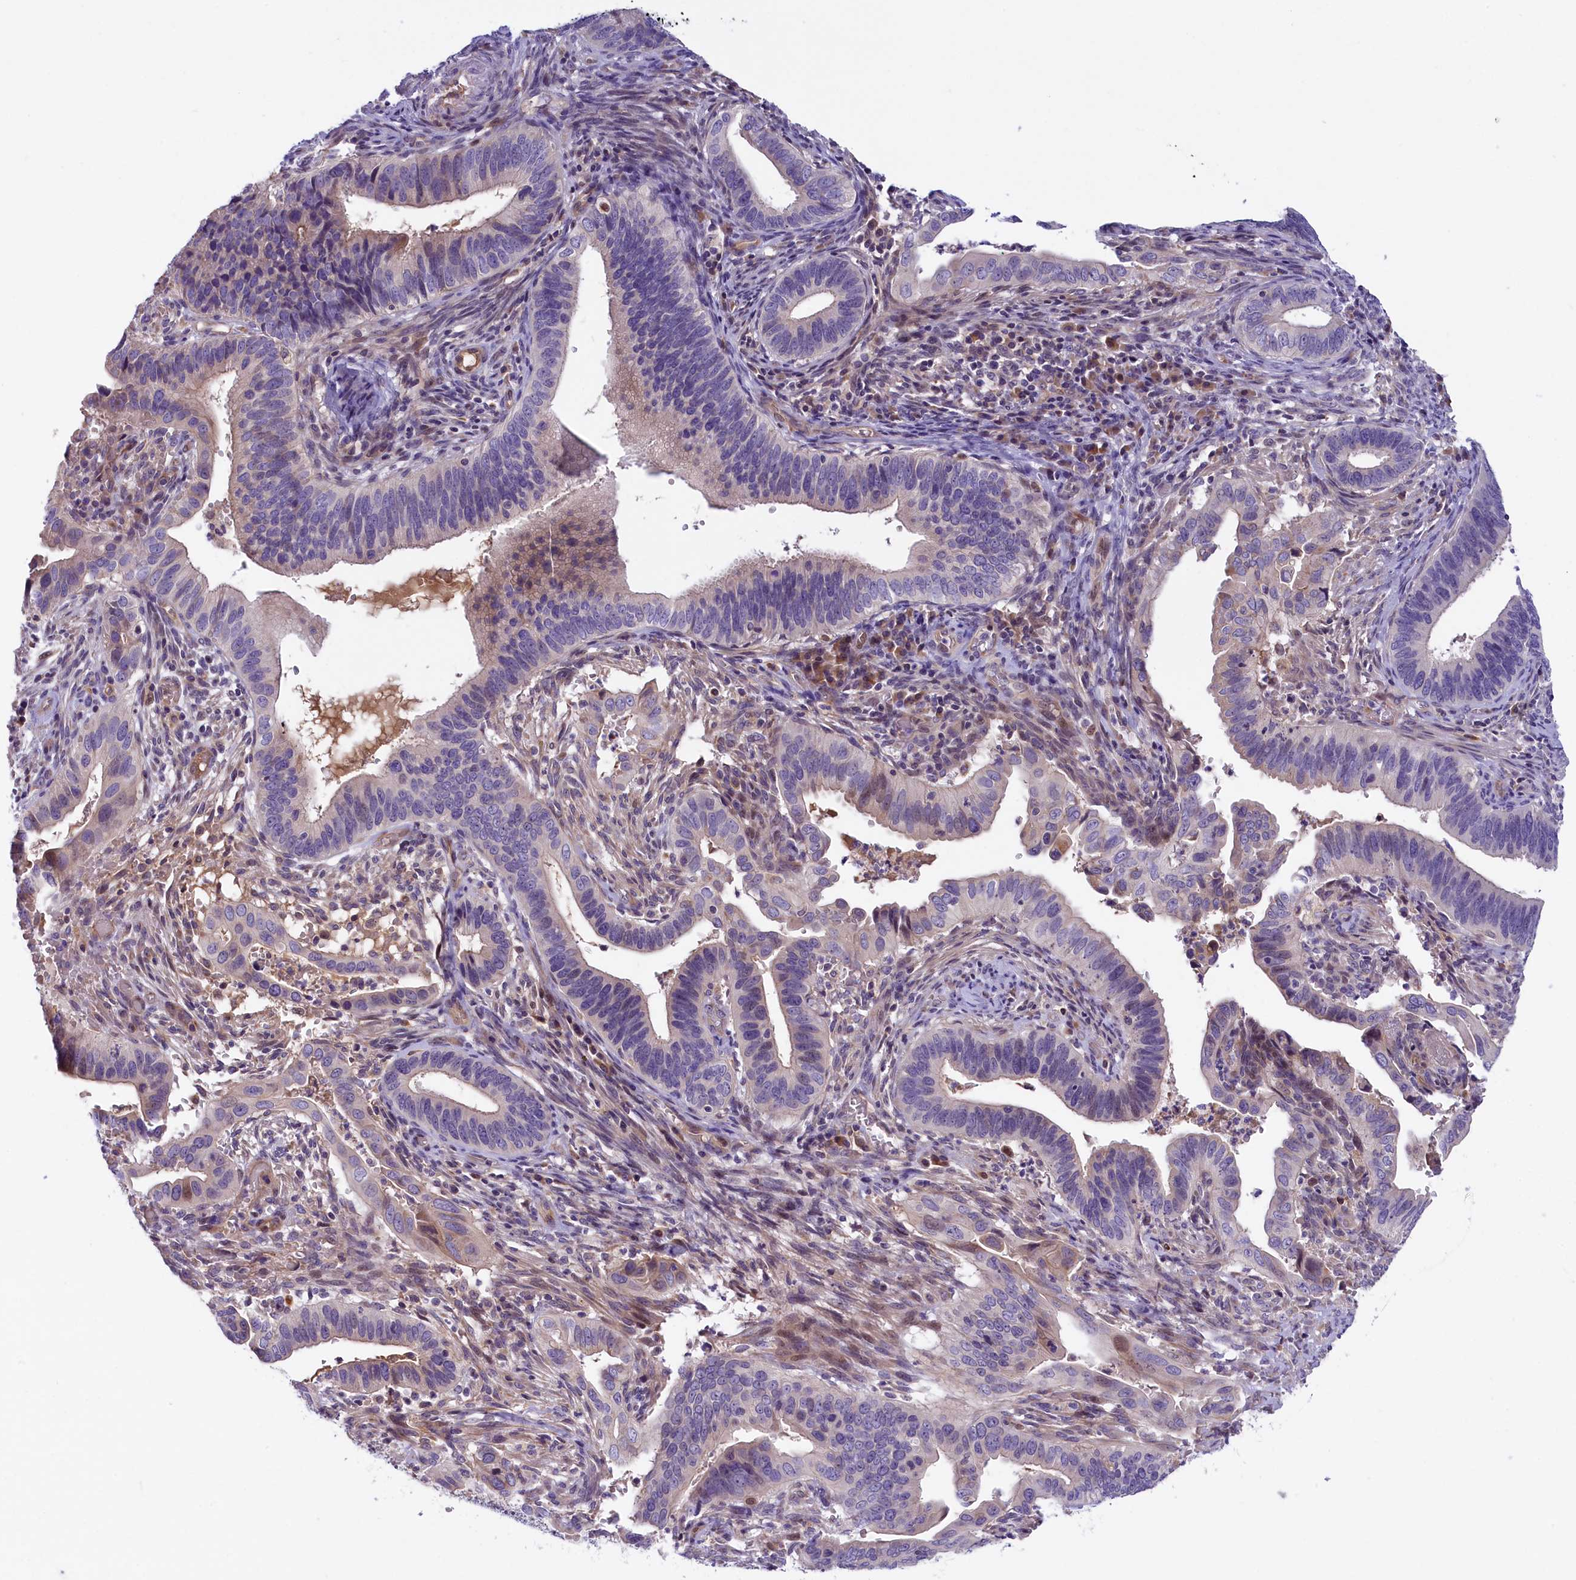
{"staining": {"intensity": "negative", "quantity": "none", "location": "none"}, "tissue": "cervical cancer", "cell_type": "Tumor cells", "image_type": "cancer", "snomed": [{"axis": "morphology", "description": "Adenocarcinoma, NOS"}, {"axis": "topography", "description": "Cervix"}], "caption": "A high-resolution image shows IHC staining of cervical cancer (adenocarcinoma), which reveals no significant expression in tumor cells.", "gene": "CCDC32", "patient": {"sex": "female", "age": 42}}